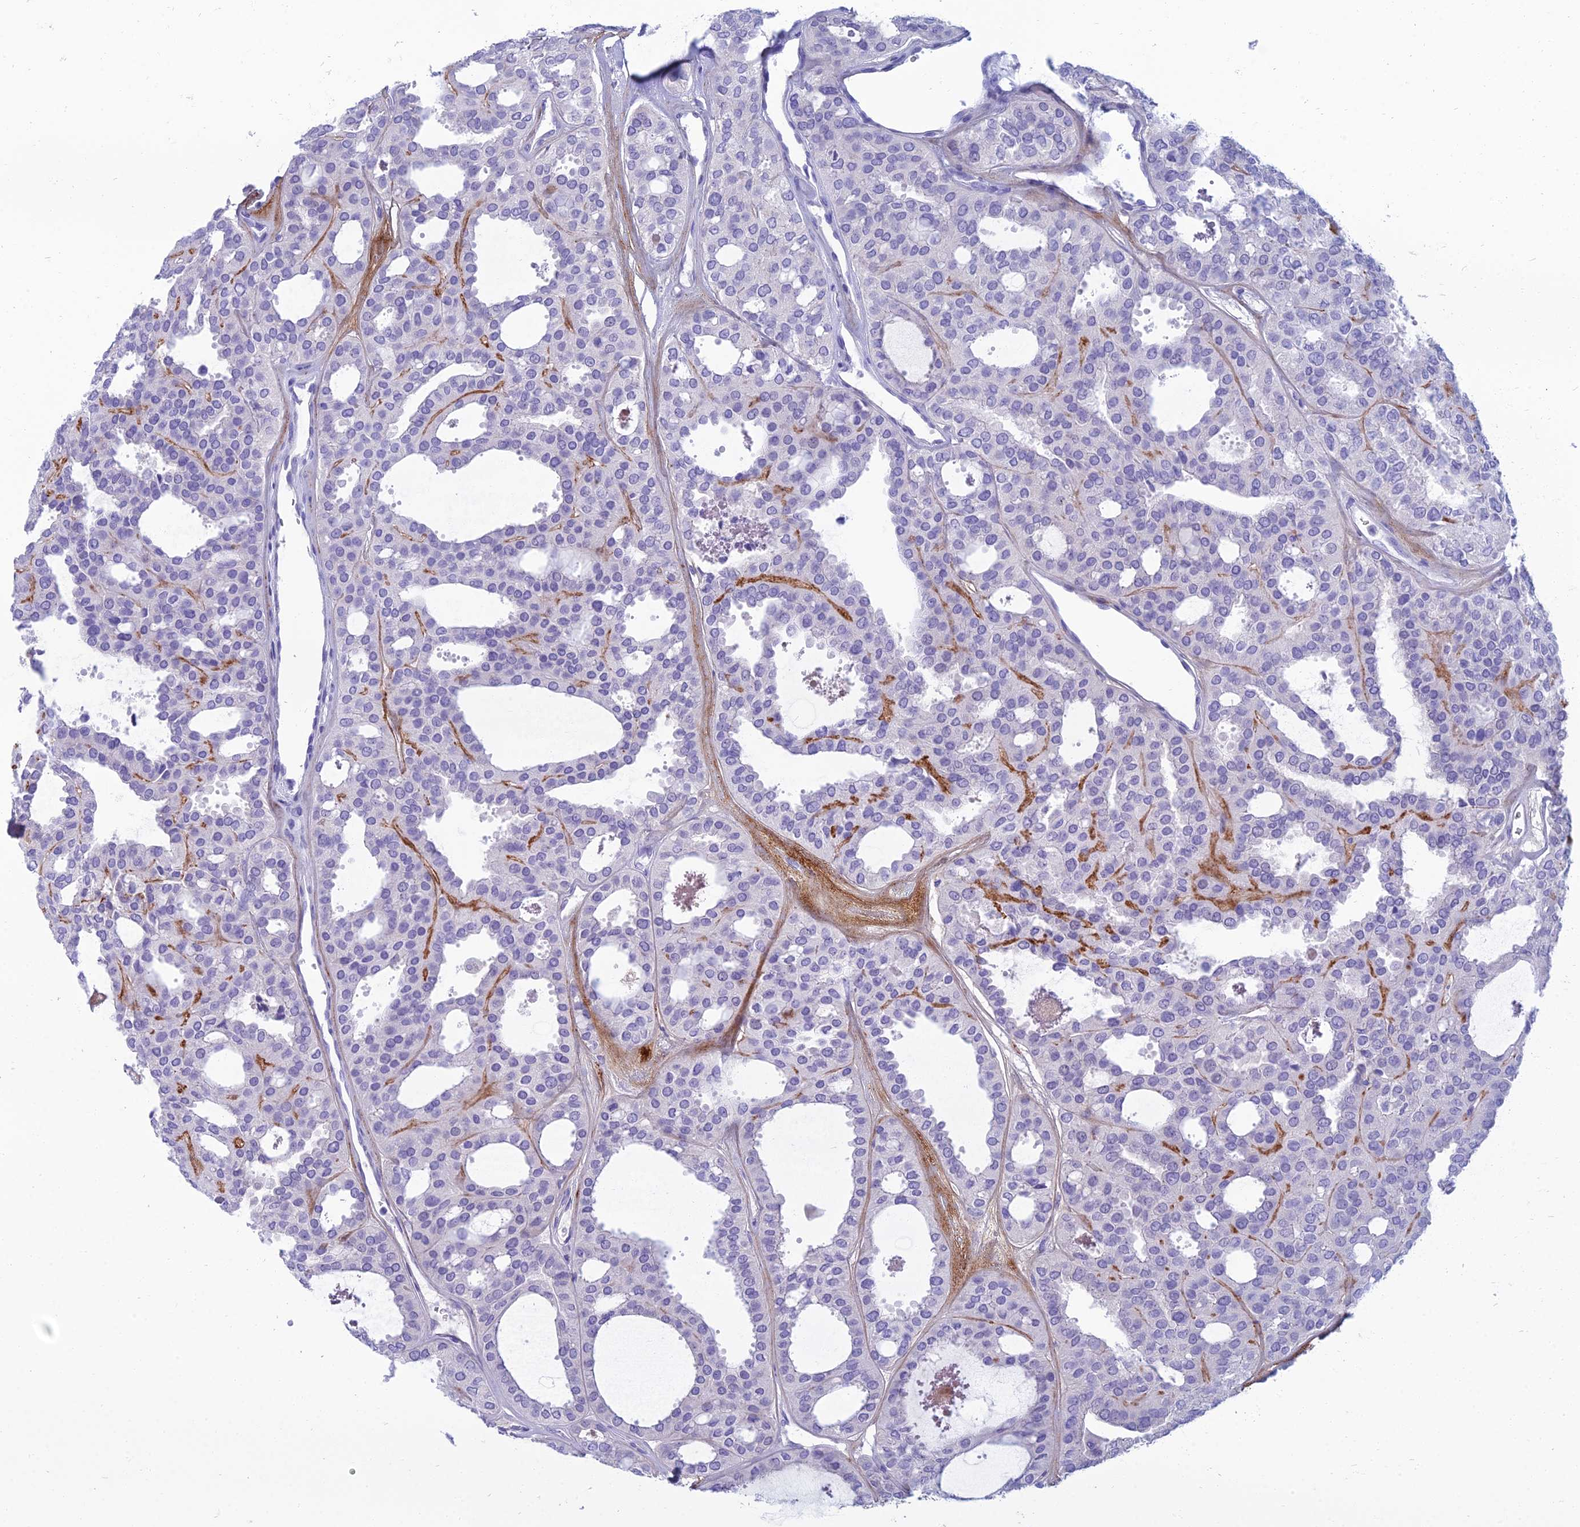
{"staining": {"intensity": "negative", "quantity": "none", "location": "none"}, "tissue": "thyroid cancer", "cell_type": "Tumor cells", "image_type": "cancer", "snomed": [{"axis": "morphology", "description": "Follicular adenoma carcinoma, NOS"}, {"axis": "topography", "description": "Thyroid gland"}], "caption": "DAB (3,3'-diaminobenzidine) immunohistochemical staining of human thyroid follicular adenoma carcinoma exhibits no significant expression in tumor cells.", "gene": "SPTLC3", "patient": {"sex": "male", "age": 75}}